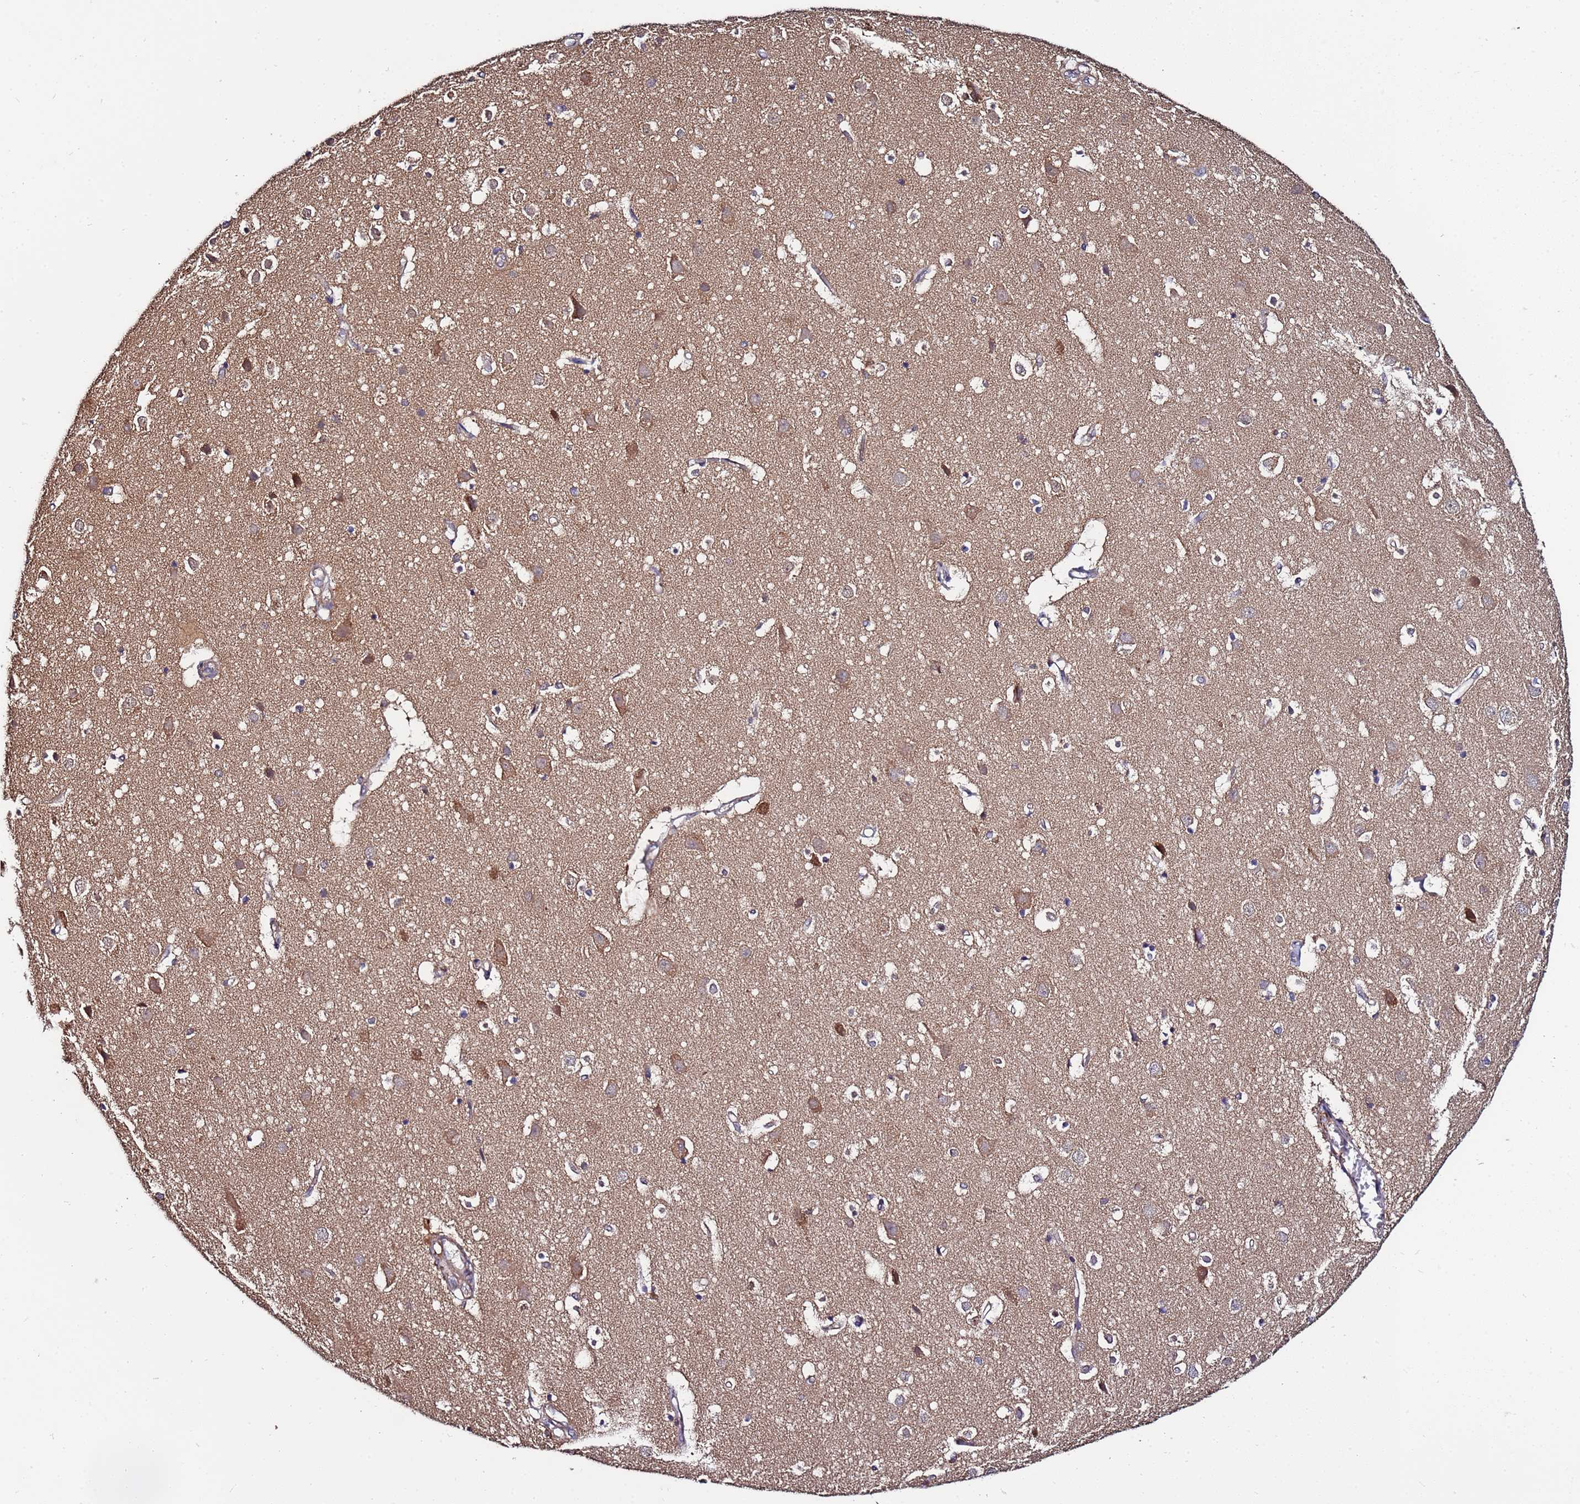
{"staining": {"intensity": "negative", "quantity": "none", "location": "none"}, "tissue": "cerebral cortex", "cell_type": "Endothelial cells", "image_type": "normal", "snomed": [{"axis": "morphology", "description": "Normal tissue, NOS"}, {"axis": "topography", "description": "Cerebral cortex"}], "caption": "The micrograph reveals no significant staining in endothelial cells of cerebral cortex. (DAB immunohistochemistry, high magnification).", "gene": "NAXE", "patient": {"sex": "male", "age": 54}}